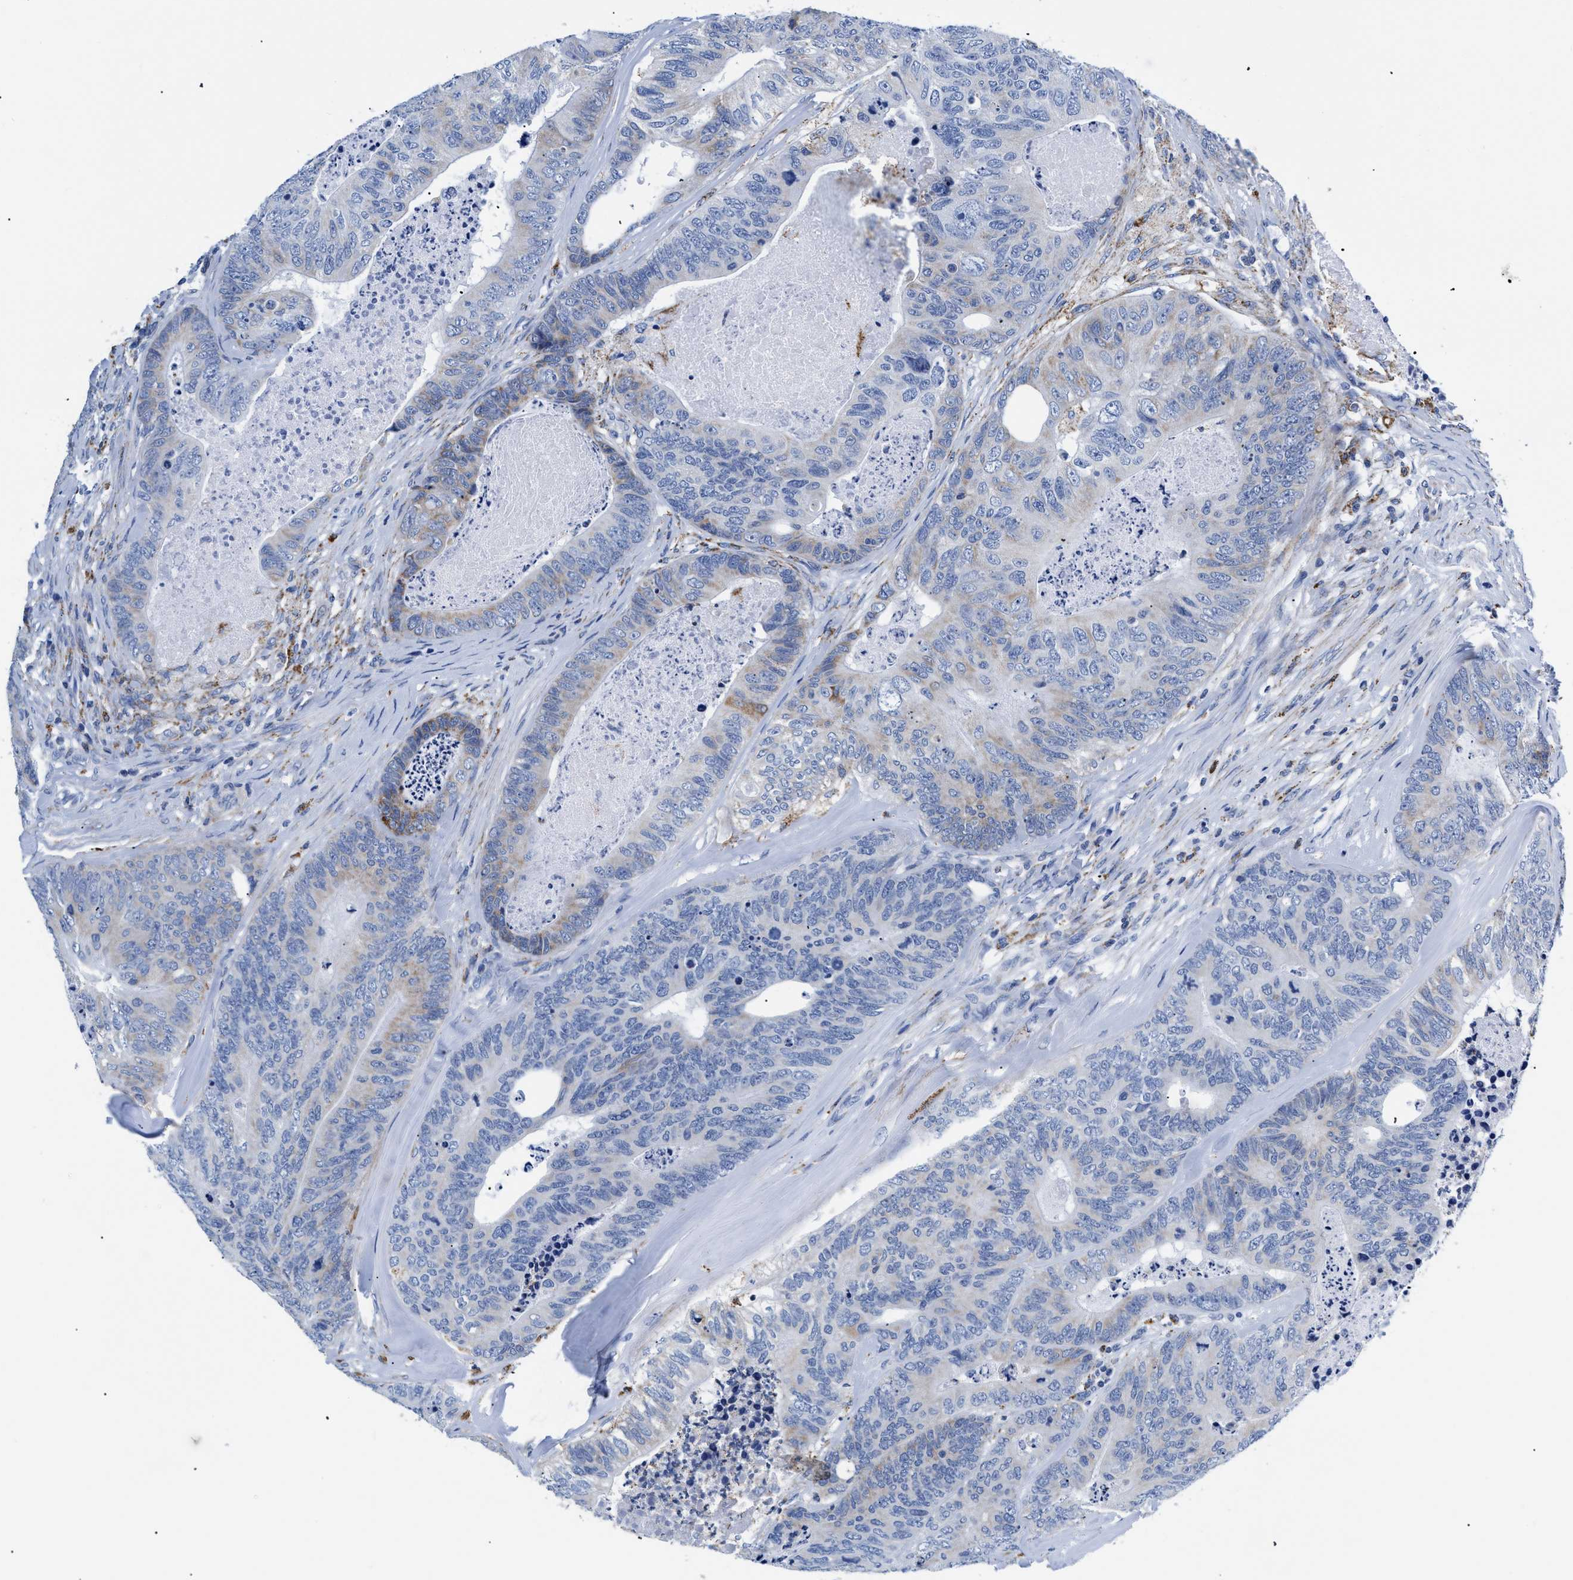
{"staining": {"intensity": "moderate", "quantity": "<25%", "location": "cytoplasmic/membranous"}, "tissue": "colorectal cancer", "cell_type": "Tumor cells", "image_type": "cancer", "snomed": [{"axis": "morphology", "description": "Adenocarcinoma, NOS"}, {"axis": "topography", "description": "Colon"}], "caption": "Colorectal adenocarcinoma stained with DAB (3,3'-diaminobenzidine) immunohistochemistry (IHC) shows low levels of moderate cytoplasmic/membranous positivity in approximately <25% of tumor cells. (Brightfield microscopy of DAB IHC at high magnification).", "gene": "GPR149", "patient": {"sex": "female", "age": 67}}